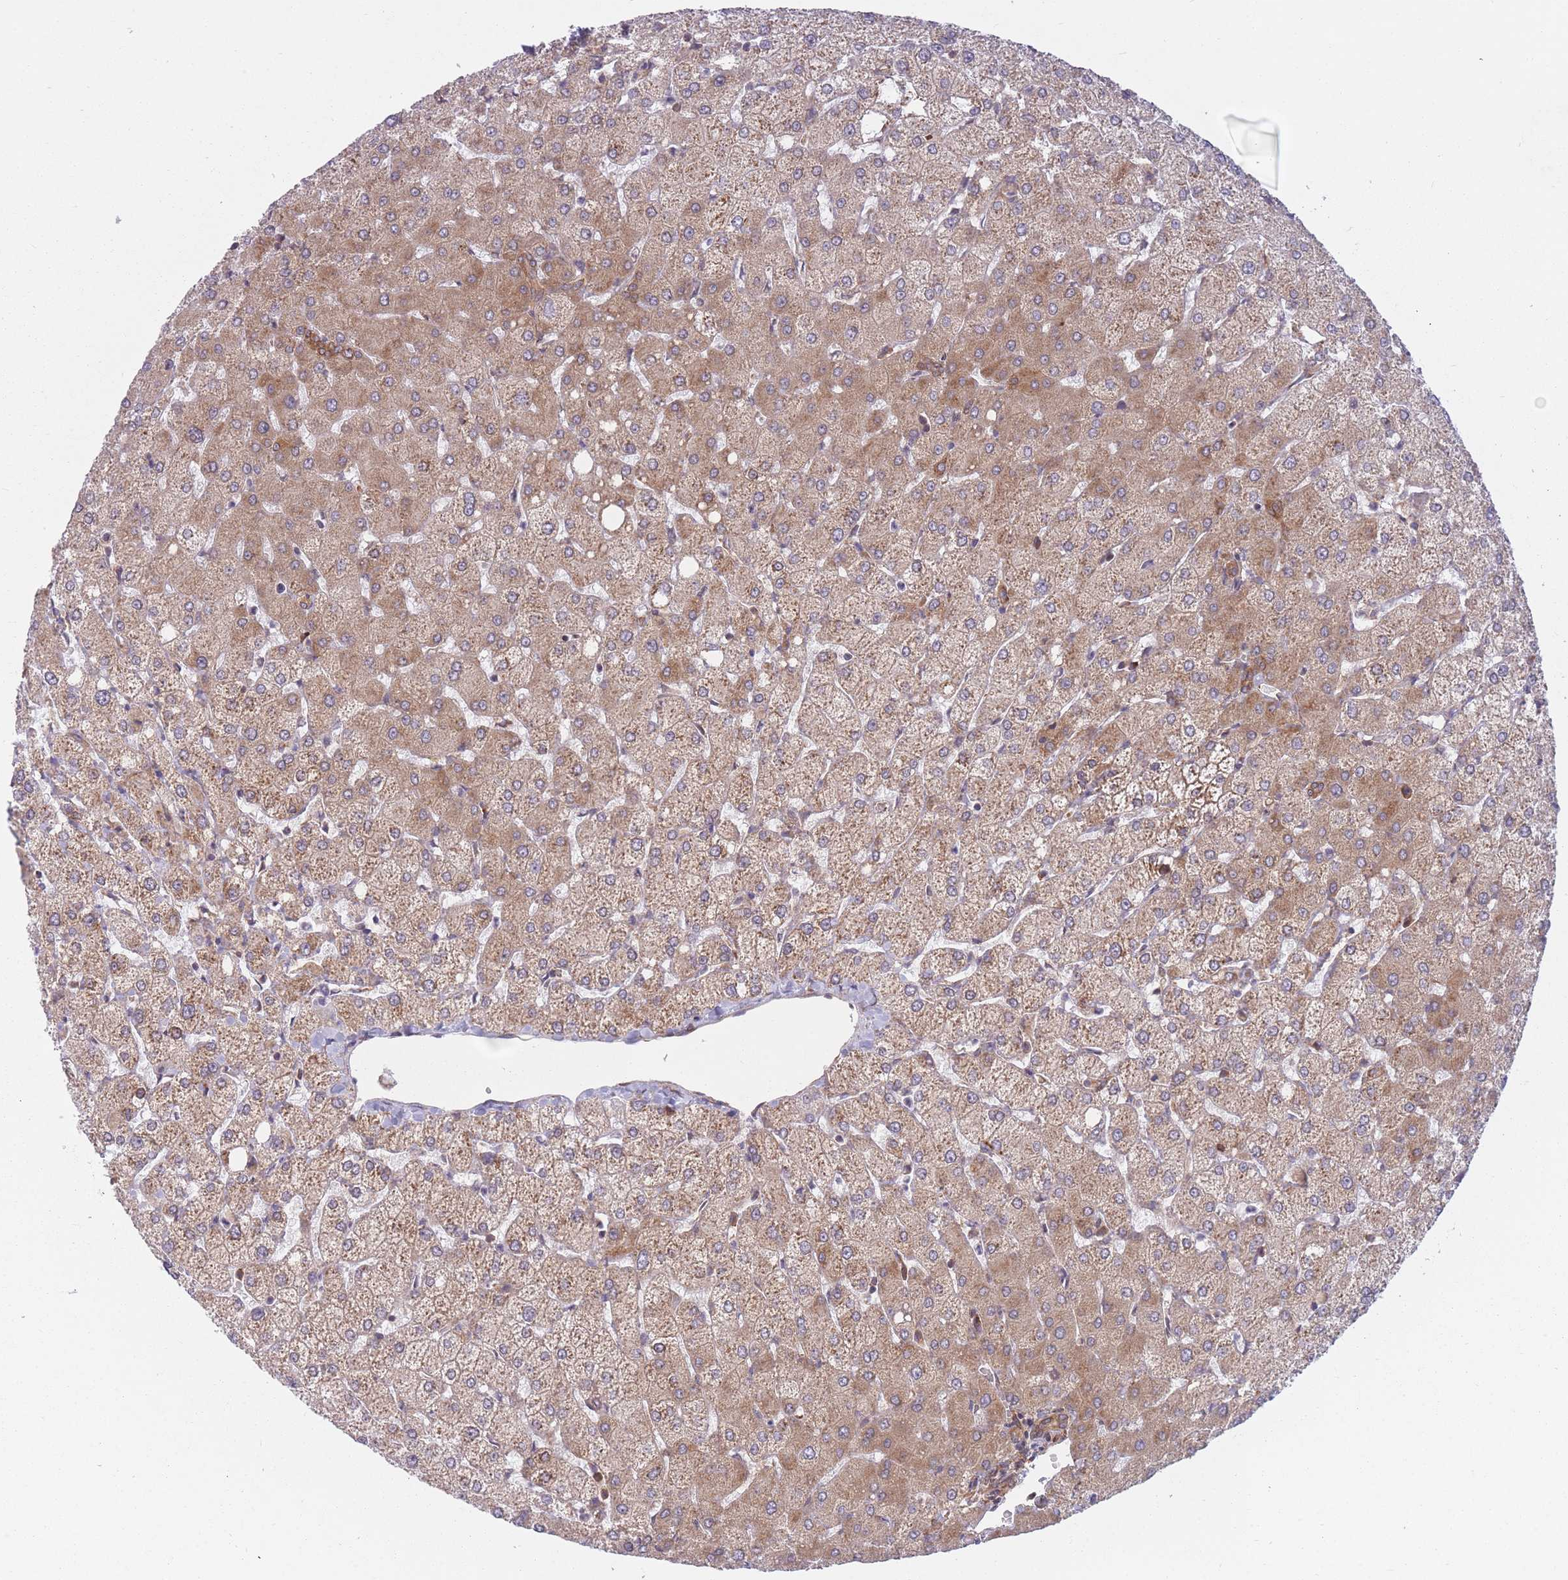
{"staining": {"intensity": "moderate", "quantity": ">75%", "location": "cytoplasmic/membranous"}, "tissue": "liver", "cell_type": "Cholangiocytes", "image_type": "normal", "snomed": [{"axis": "morphology", "description": "Normal tissue, NOS"}, {"axis": "topography", "description": "Liver"}], "caption": "The image shows staining of normal liver, revealing moderate cytoplasmic/membranous protein staining (brown color) within cholangiocytes. Using DAB (brown) and hematoxylin (blue) stains, captured at high magnification using brightfield microscopy.", "gene": "CCDC124", "patient": {"sex": "female", "age": 54}}